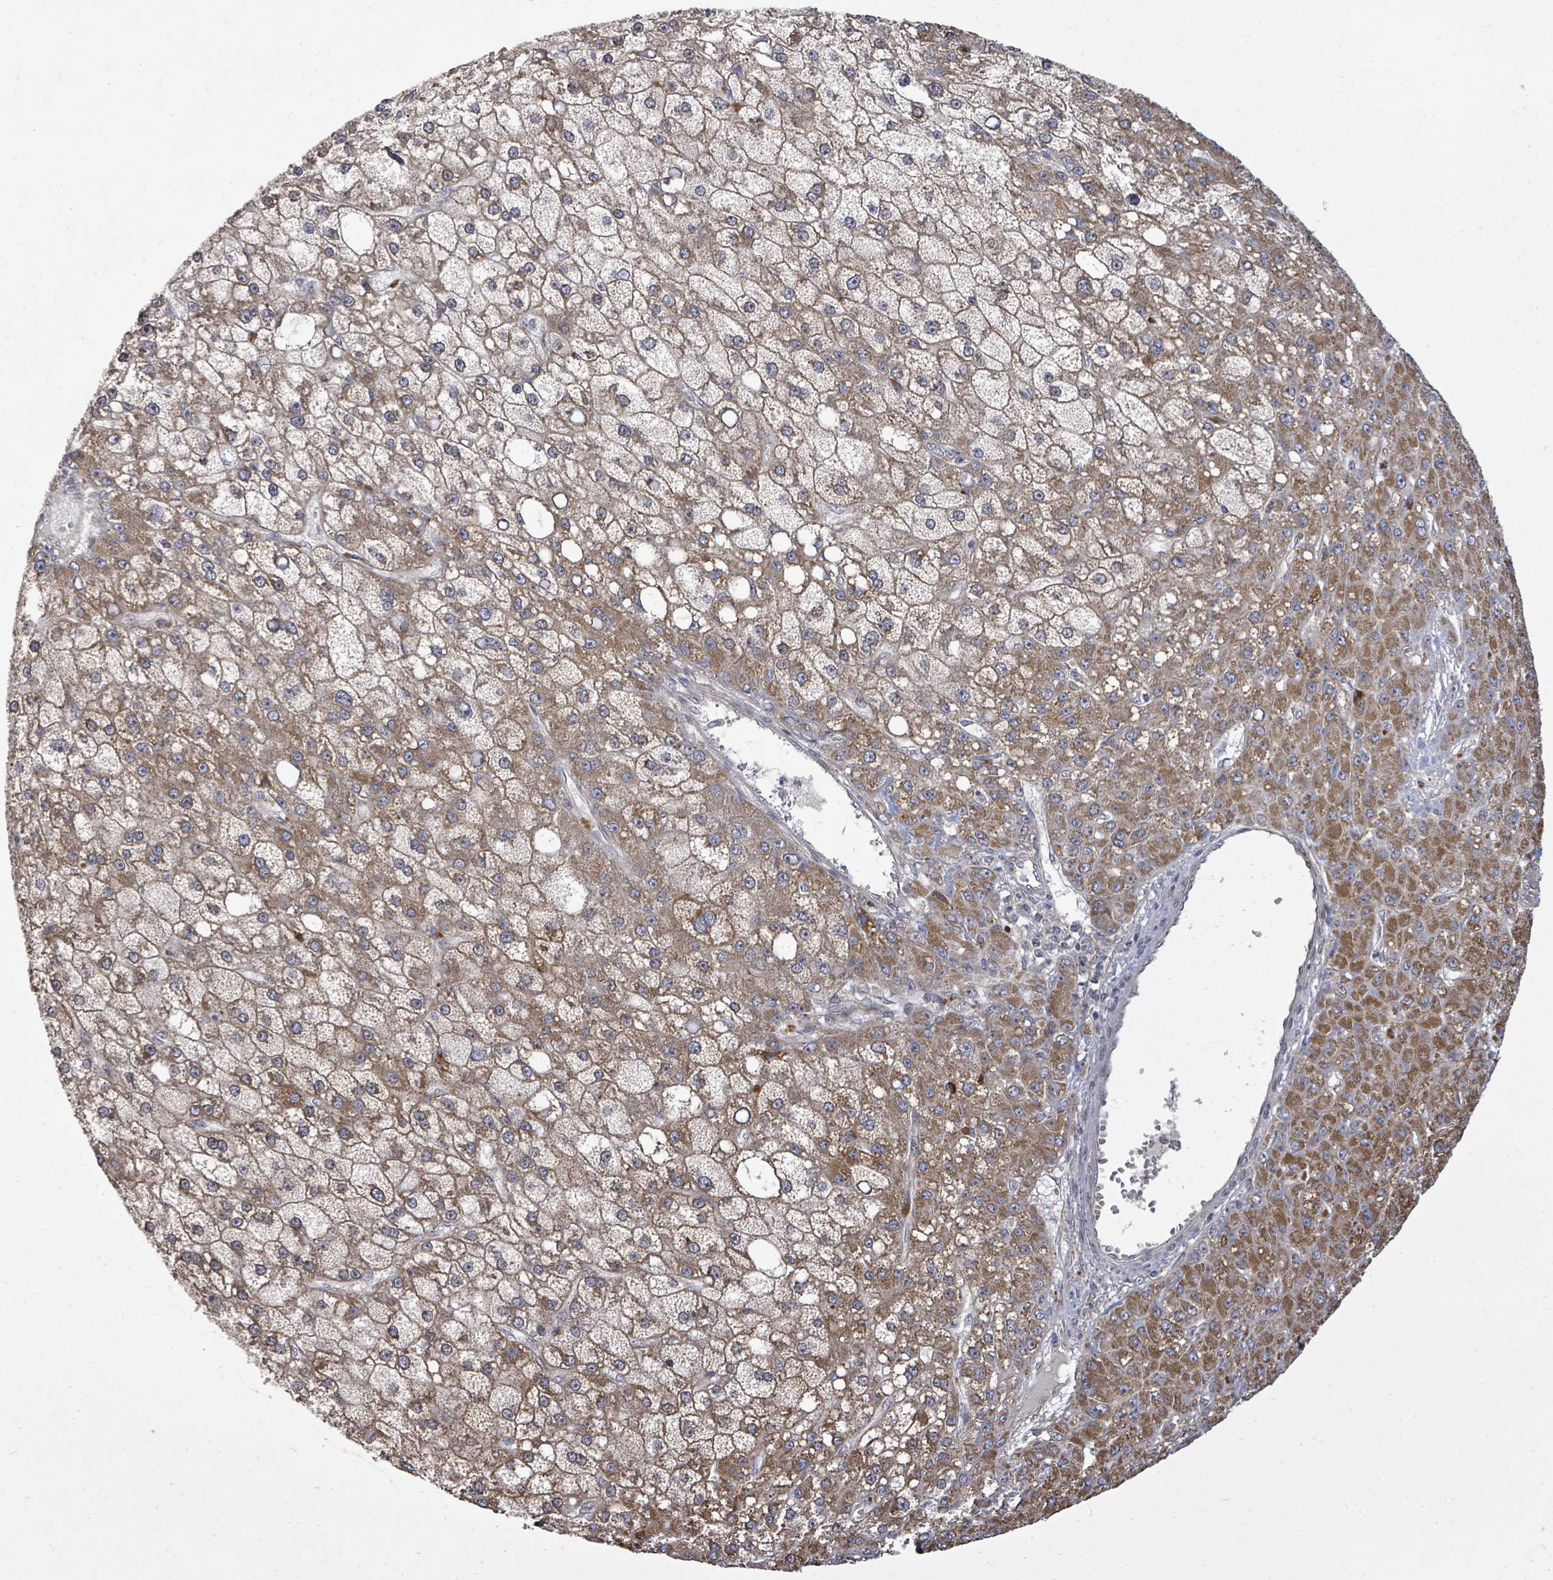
{"staining": {"intensity": "moderate", "quantity": ">75%", "location": "cytoplasmic/membranous"}, "tissue": "liver cancer", "cell_type": "Tumor cells", "image_type": "cancer", "snomed": [{"axis": "morphology", "description": "Carcinoma, Hepatocellular, NOS"}, {"axis": "topography", "description": "Liver"}], "caption": "Immunohistochemical staining of liver cancer shows medium levels of moderate cytoplasmic/membranous protein staining in about >75% of tumor cells. Nuclei are stained in blue.", "gene": "KRTAP27-1", "patient": {"sex": "male", "age": 67}}